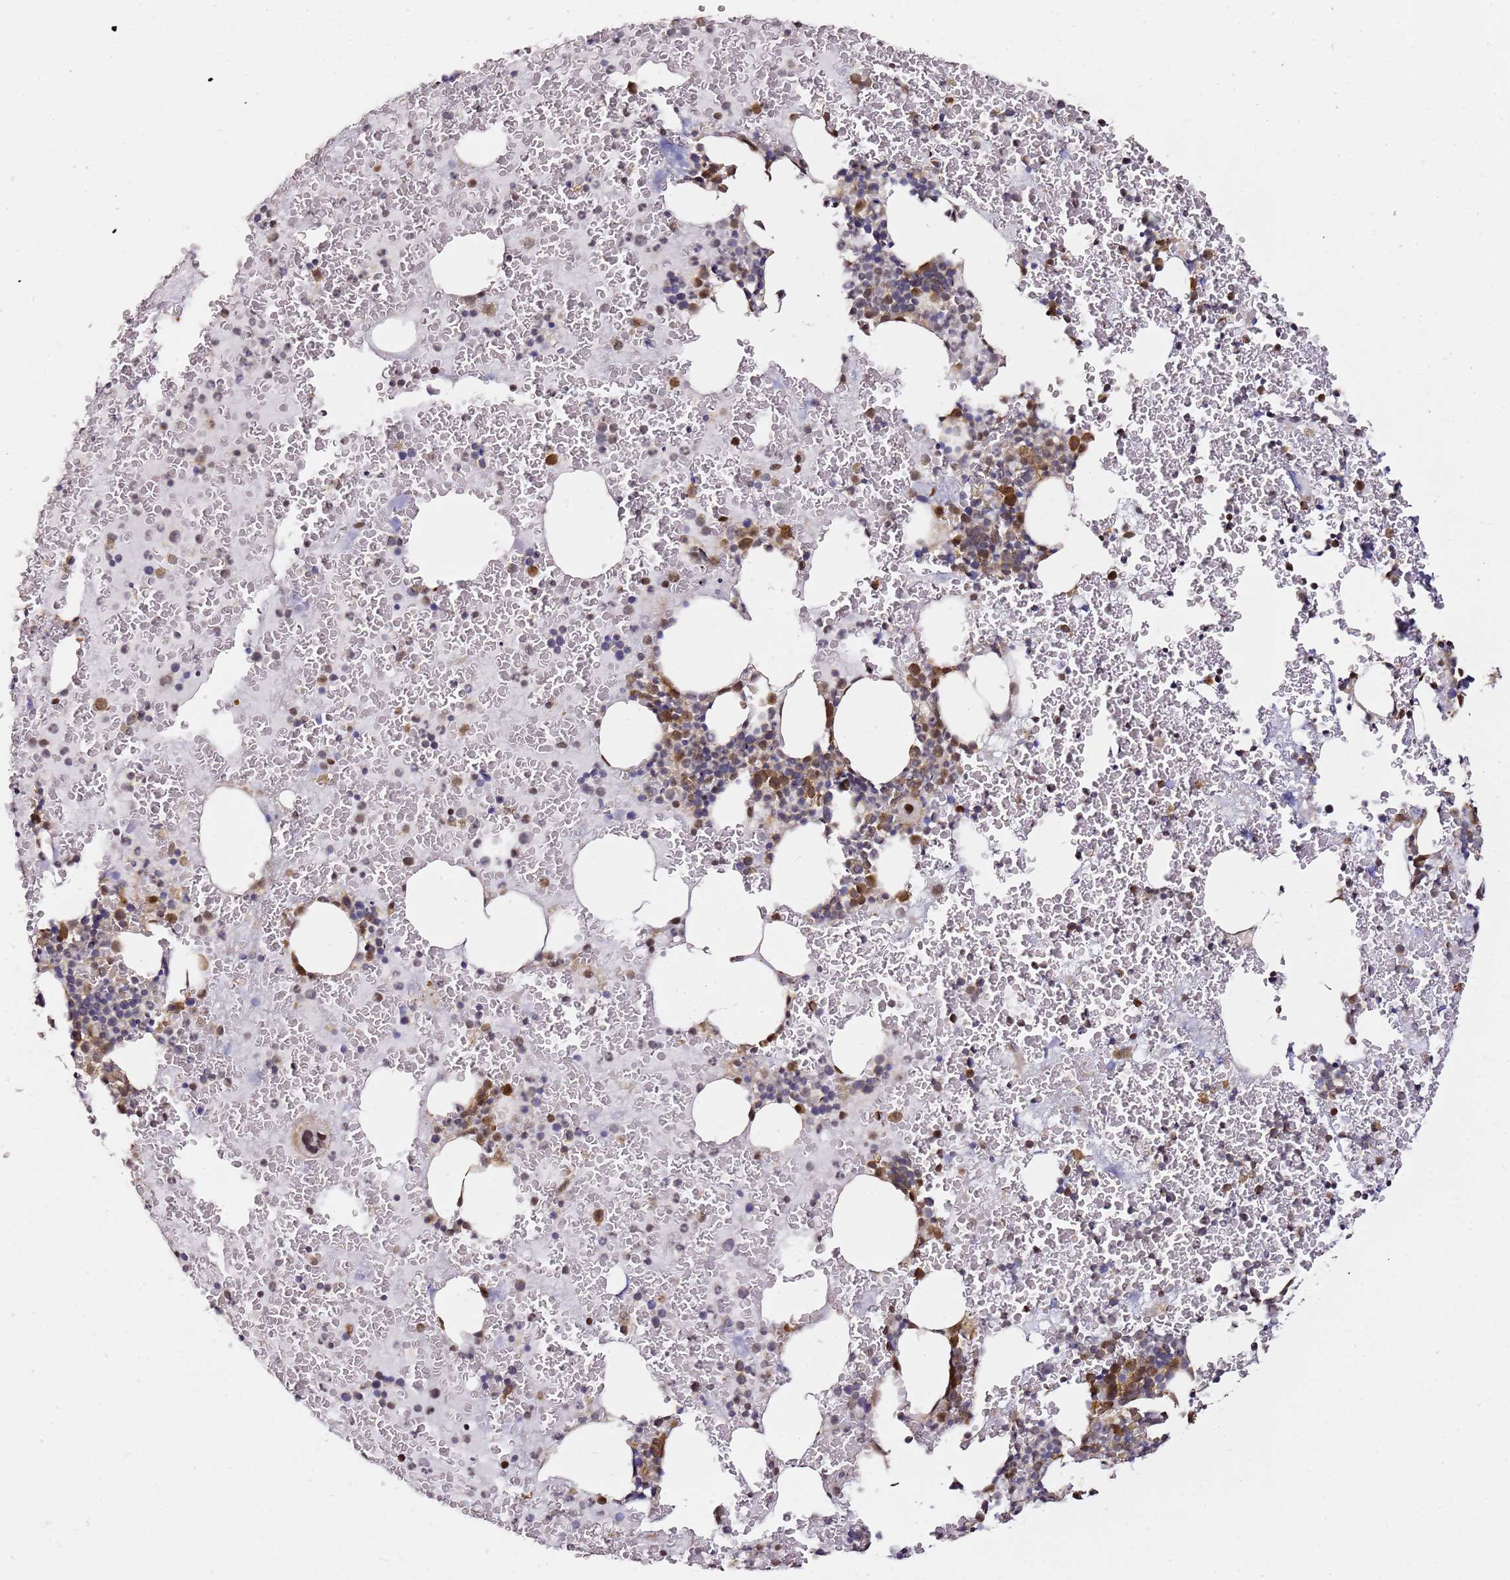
{"staining": {"intensity": "strong", "quantity": "<25%", "location": "cytoplasmic/membranous"}, "tissue": "bone marrow", "cell_type": "Hematopoietic cells", "image_type": "normal", "snomed": [{"axis": "morphology", "description": "Normal tissue, NOS"}, {"axis": "topography", "description": "Bone marrow"}], "caption": "A brown stain shows strong cytoplasmic/membranous staining of a protein in hematopoietic cells of normal bone marrow.", "gene": "PSMD4", "patient": {"sex": "male", "age": 26}}